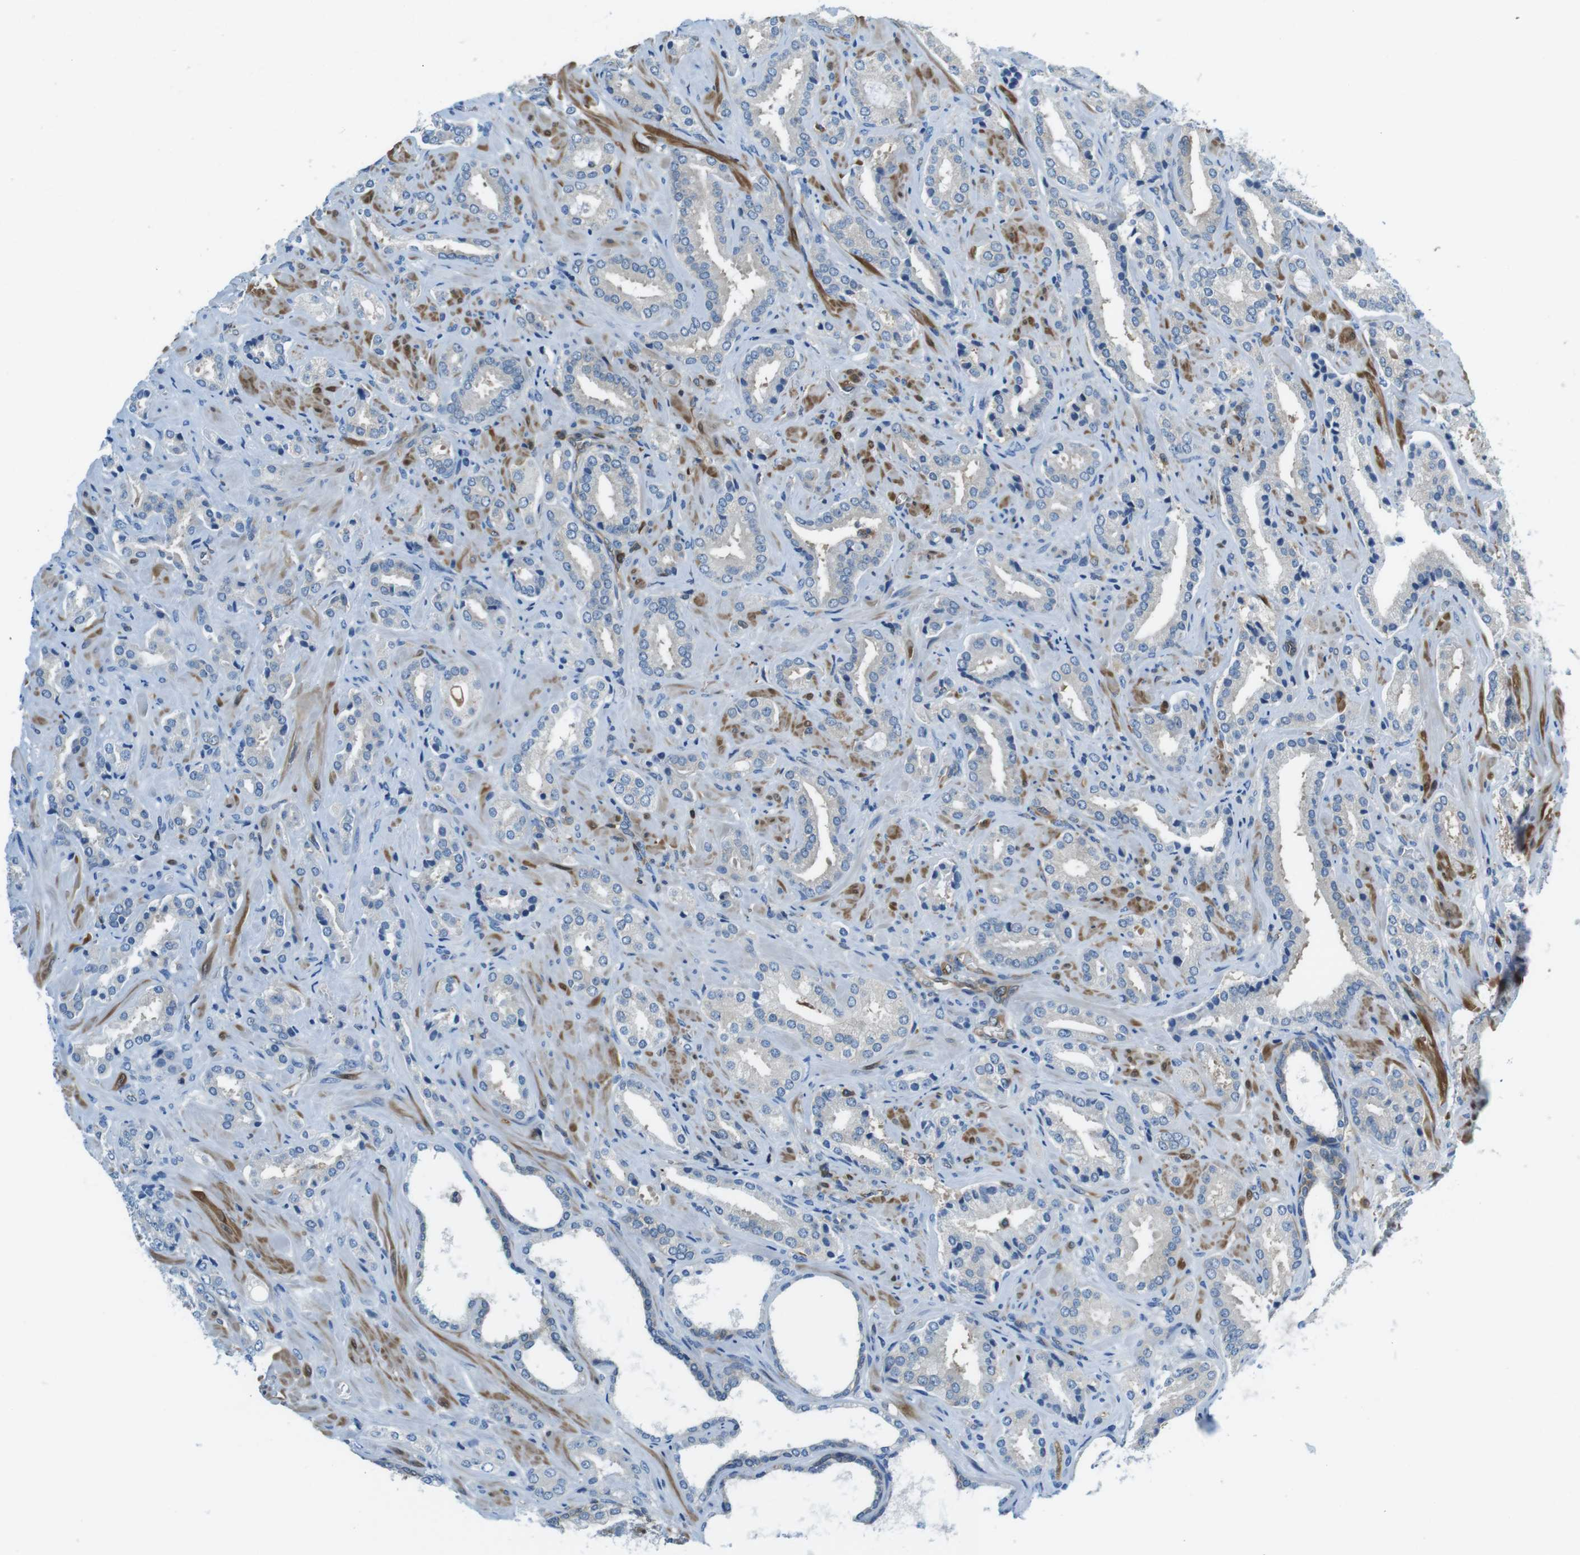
{"staining": {"intensity": "negative", "quantity": "none", "location": "none"}, "tissue": "prostate cancer", "cell_type": "Tumor cells", "image_type": "cancer", "snomed": [{"axis": "morphology", "description": "Adenocarcinoma, High grade"}, {"axis": "topography", "description": "Prostate"}], "caption": "Tumor cells are negative for brown protein staining in prostate adenocarcinoma (high-grade).", "gene": "TES", "patient": {"sex": "male", "age": 64}}